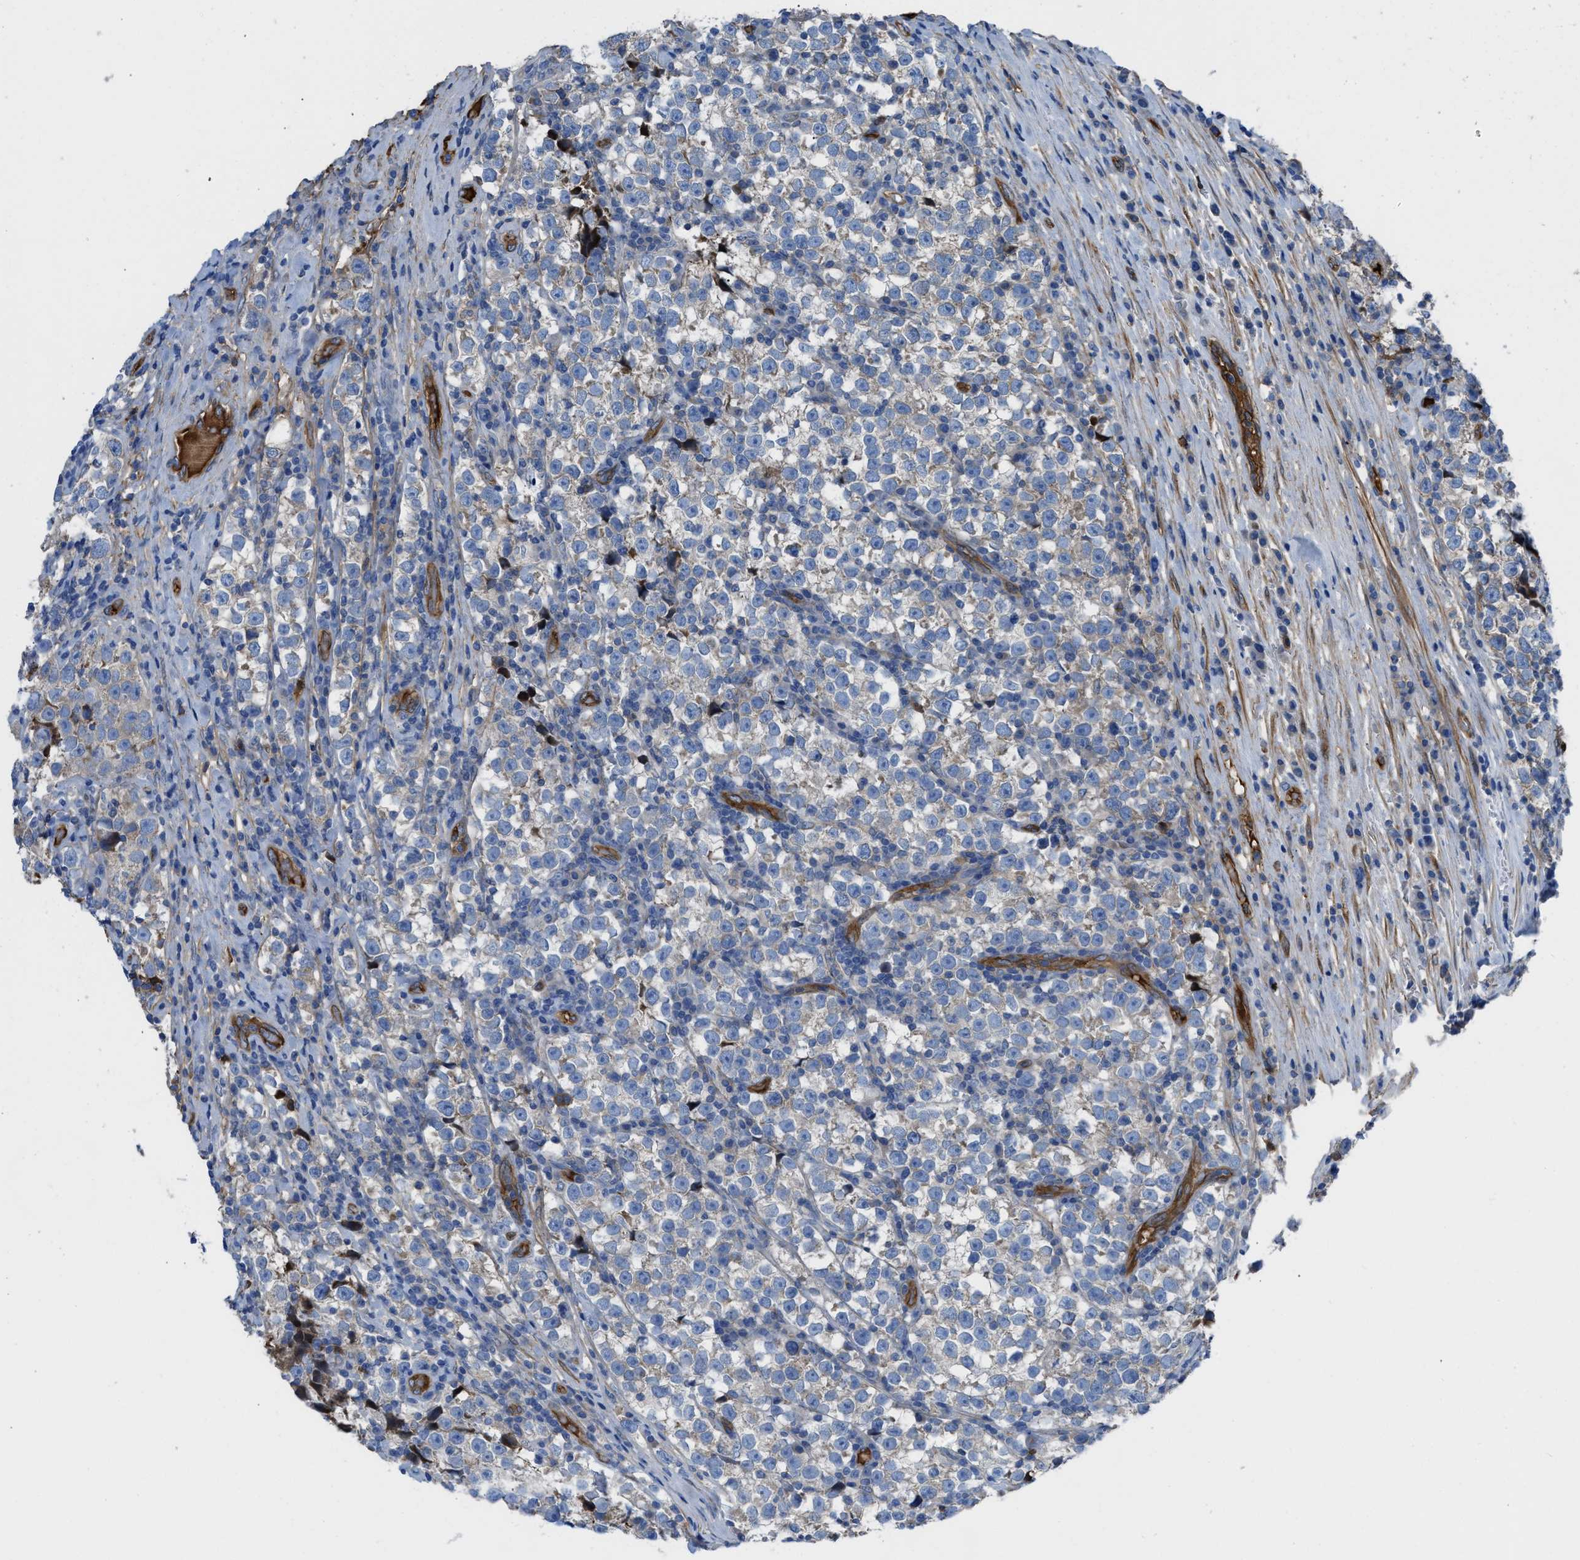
{"staining": {"intensity": "weak", "quantity": "<25%", "location": "cytoplasmic/membranous"}, "tissue": "testis cancer", "cell_type": "Tumor cells", "image_type": "cancer", "snomed": [{"axis": "morphology", "description": "Normal tissue, NOS"}, {"axis": "morphology", "description": "Seminoma, NOS"}, {"axis": "topography", "description": "Testis"}], "caption": "Immunohistochemical staining of testis cancer shows no significant expression in tumor cells.", "gene": "TRIOBP", "patient": {"sex": "male", "age": 43}}